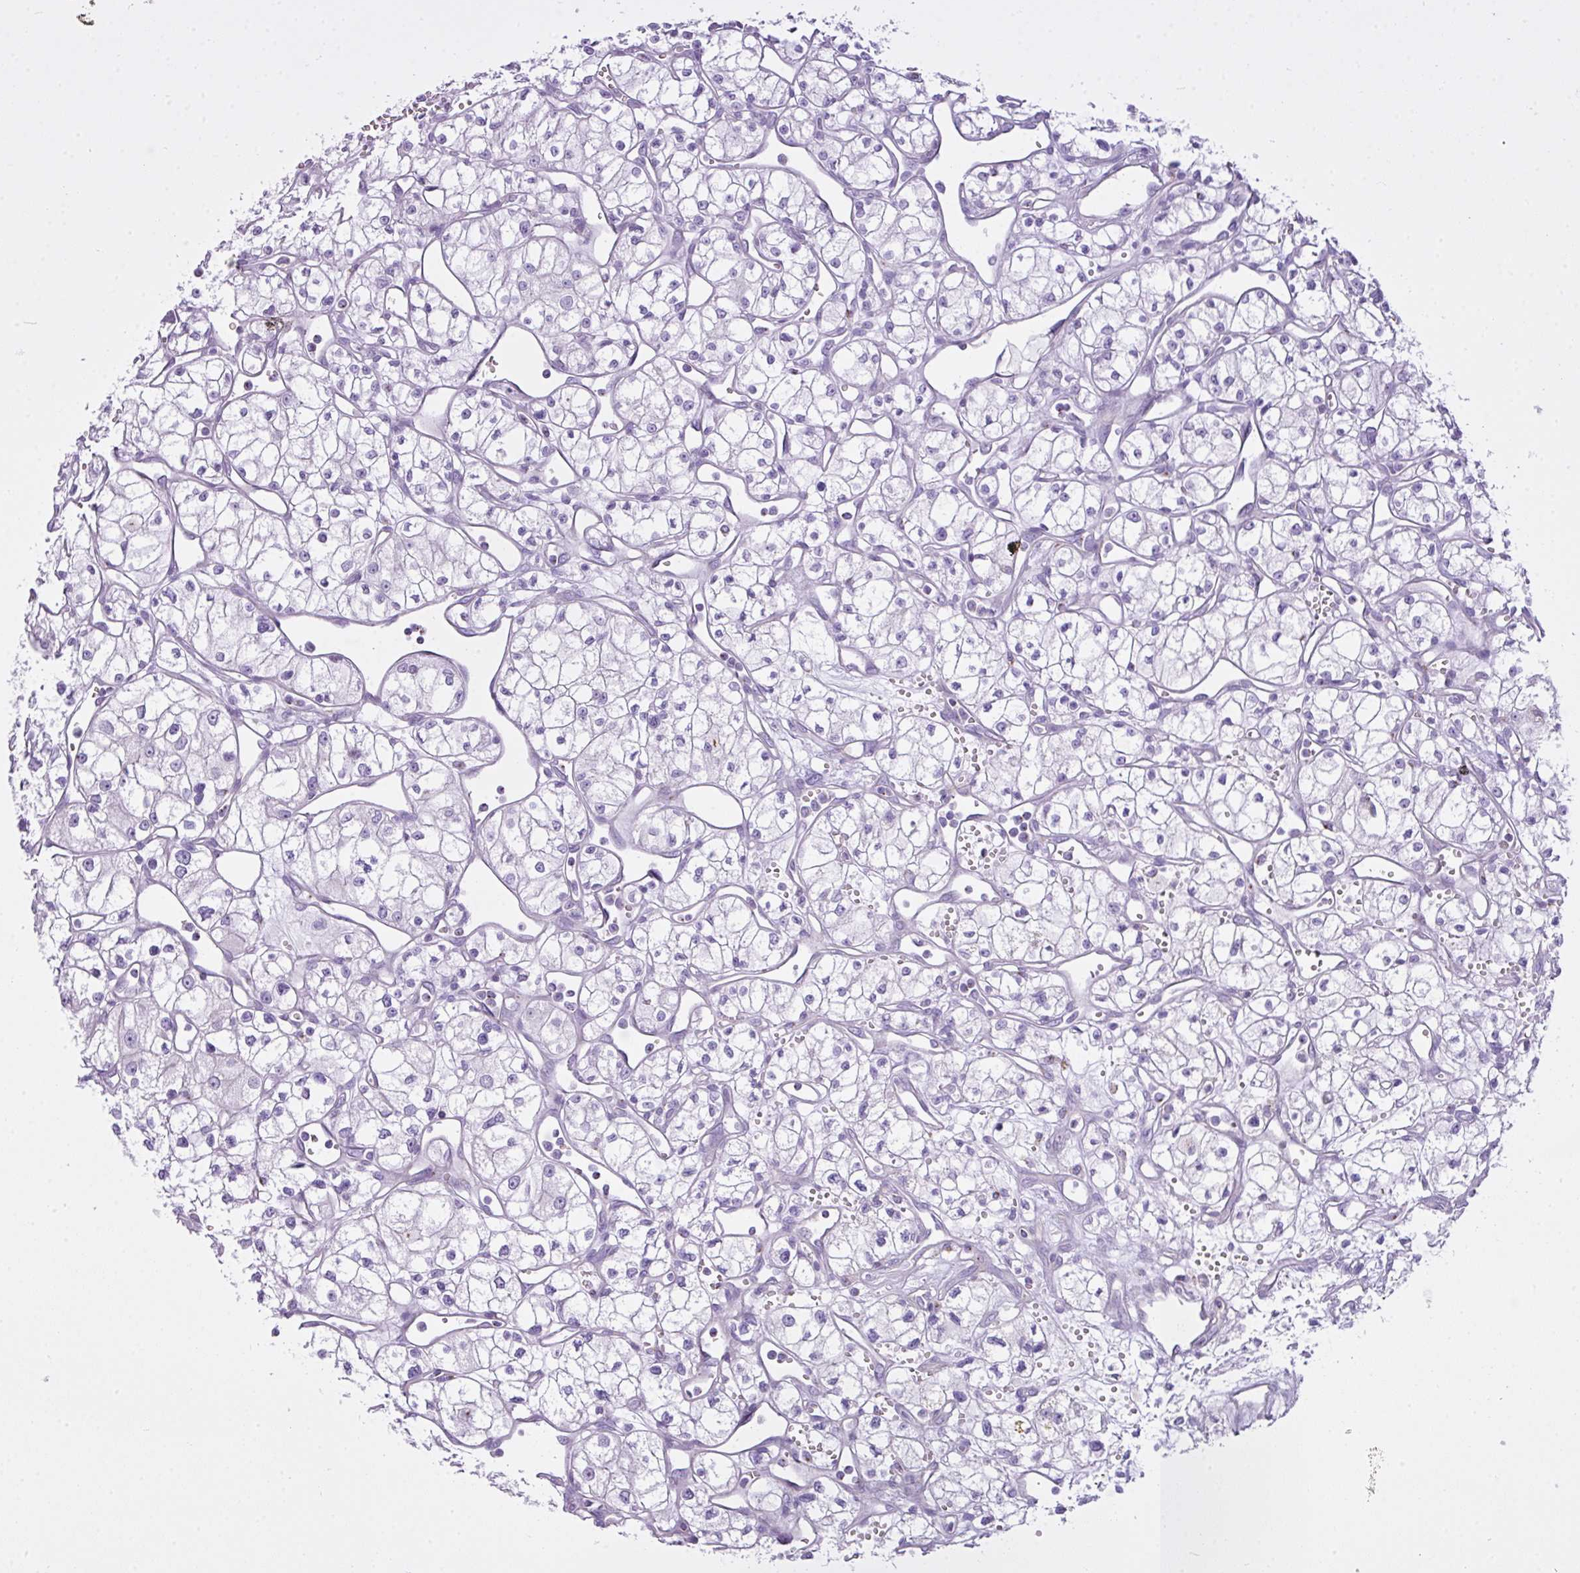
{"staining": {"intensity": "negative", "quantity": "none", "location": "none"}, "tissue": "renal cancer", "cell_type": "Tumor cells", "image_type": "cancer", "snomed": [{"axis": "morphology", "description": "Adenocarcinoma, NOS"}, {"axis": "topography", "description": "Kidney"}], "caption": "The immunohistochemistry image has no significant staining in tumor cells of renal cancer tissue.", "gene": "FAM43A", "patient": {"sex": "male", "age": 59}}